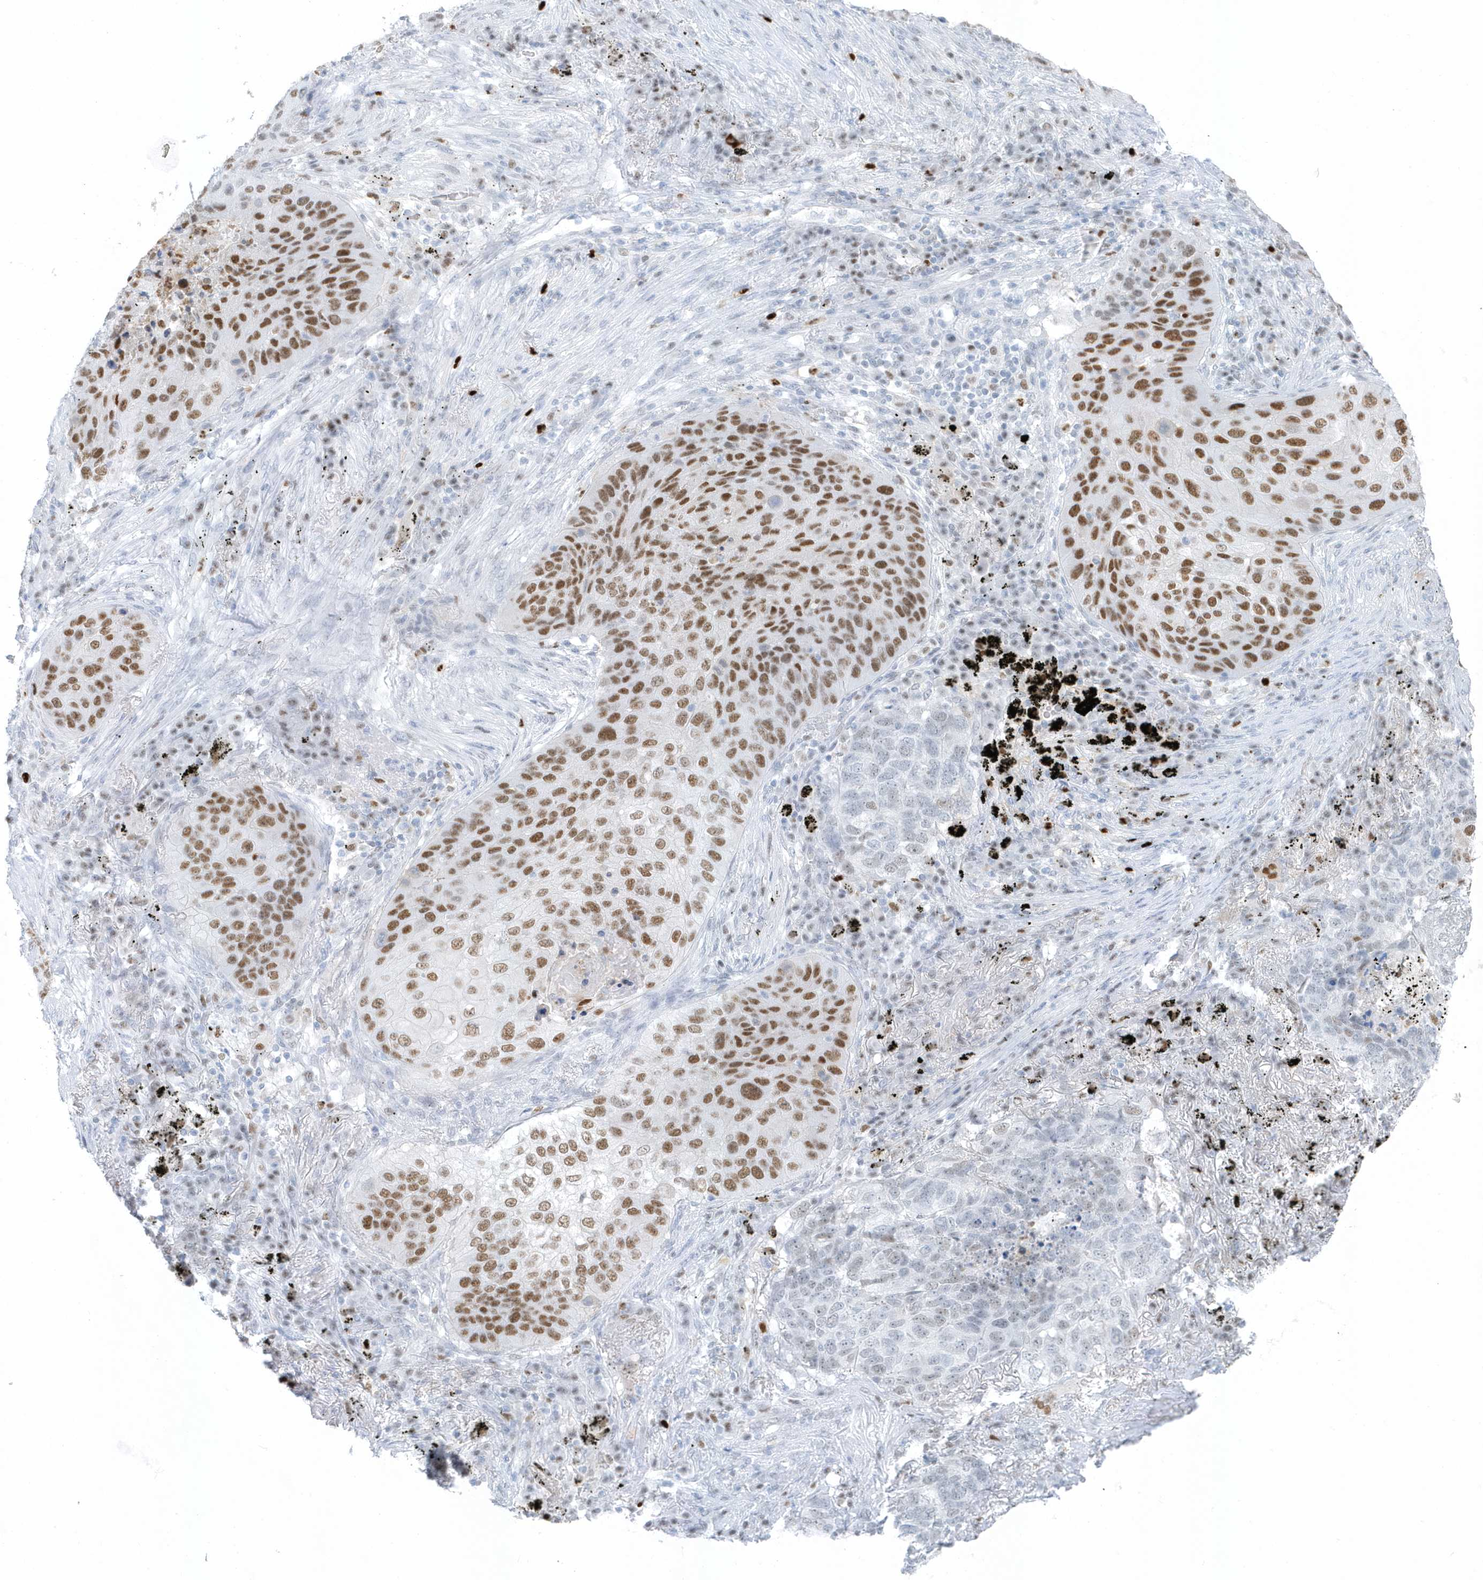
{"staining": {"intensity": "moderate", "quantity": ">75%", "location": "nuclear"}, "tissue": "lung cancer", "cell_type": "Tumor cells", "image_type": "cancer", "snomed": [{"axis": "morphology", "description": "Squamous cell carcinoma, NOS"}, {"axis": "topography", "description": "Lung"}], "caption": "Immunohistochemistry micrograph of neoplastic tissue: human lung cancer stained using immunohistochemistry exhibits medium levels of moderate protein expression localized specifically in the nuclear of tumor cells, appearing as a nuclear brown color.", "gene": "SMIM34", "patient": {"sex": "female", "age": 63}}